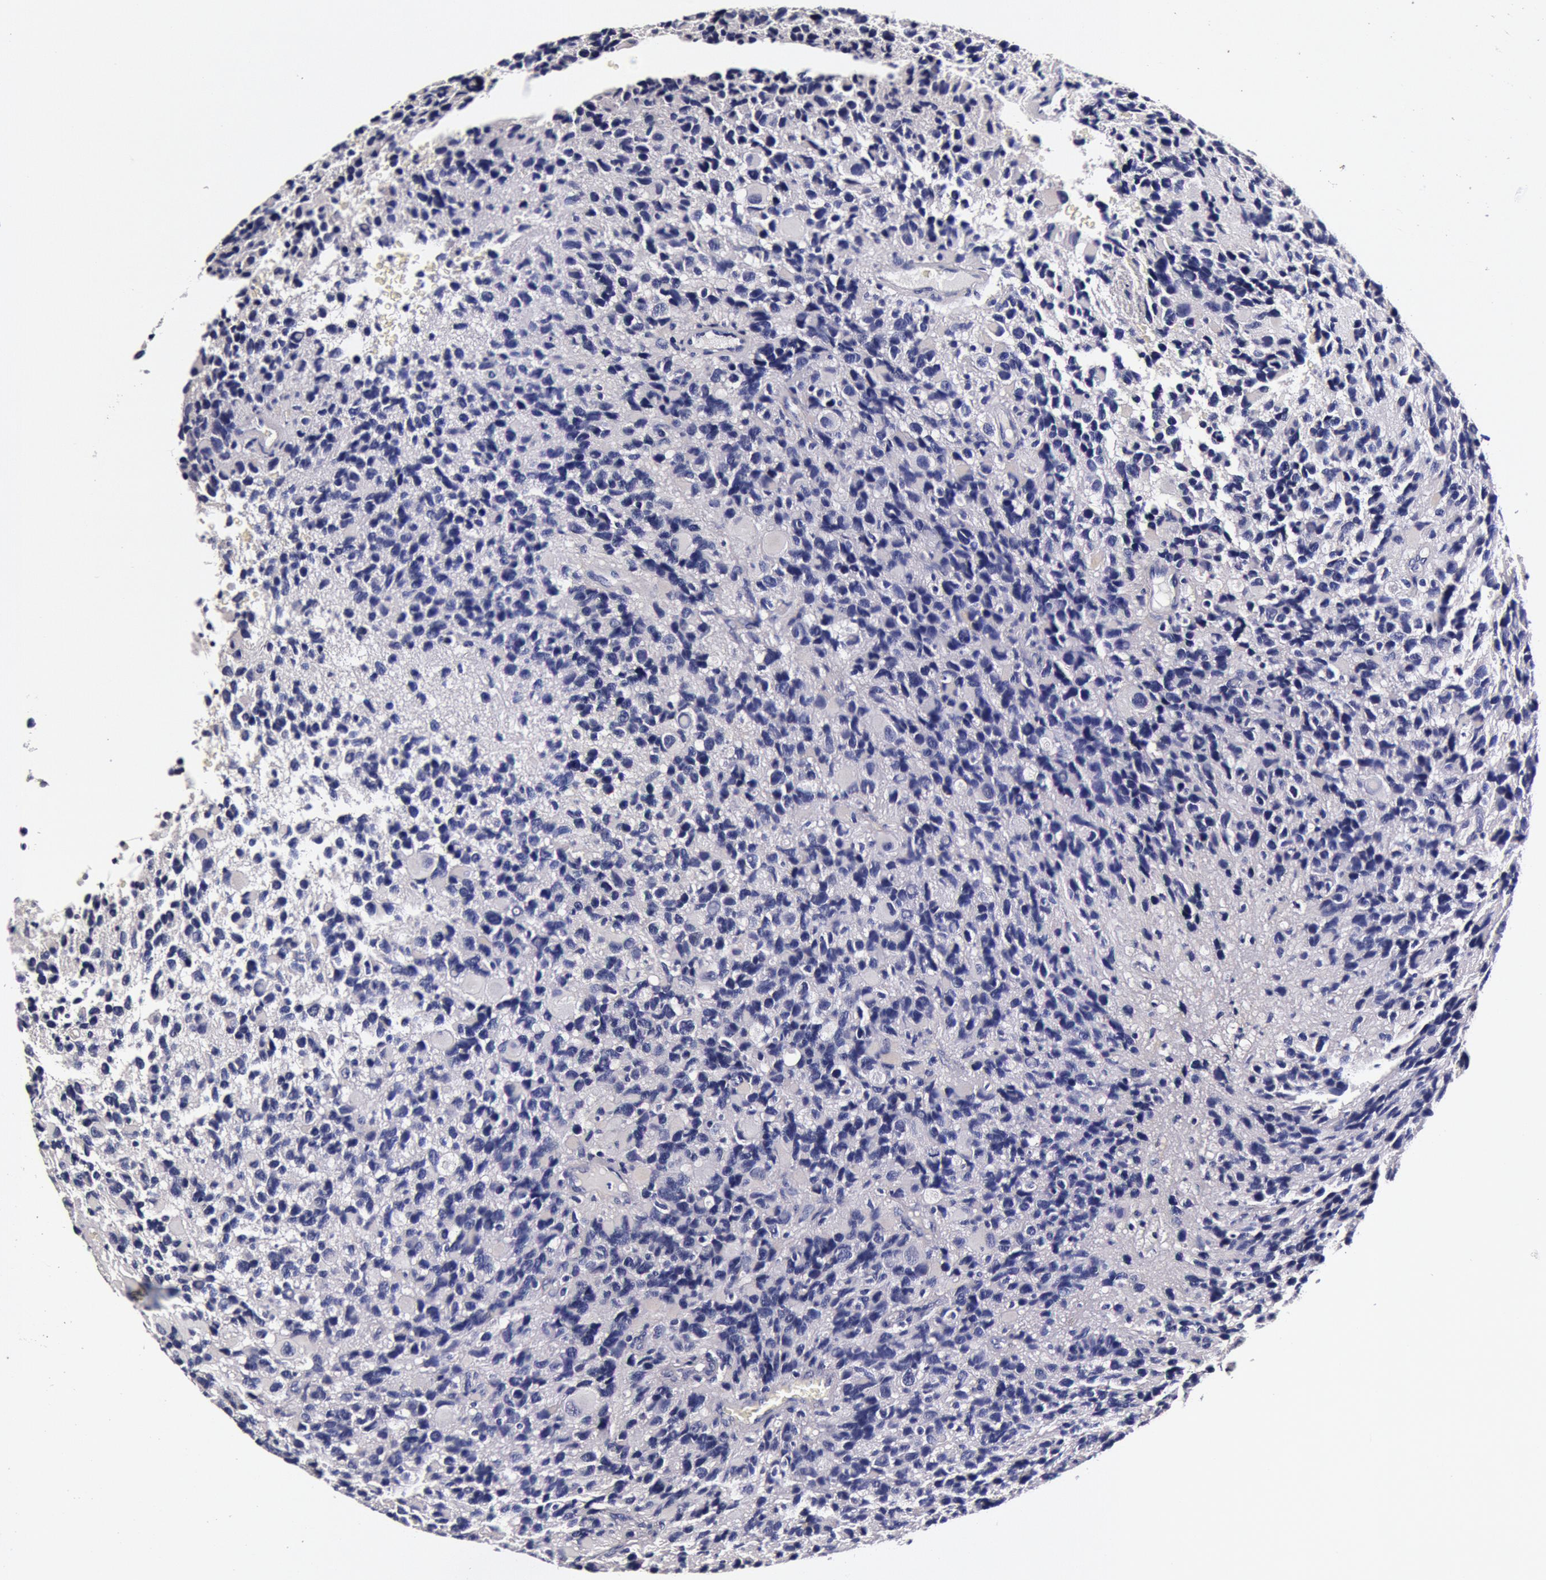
{"staining": {"intensity": "negative", "quantity": "none", "location": "none"}, "tissue": "glioma", "cell_type": "Tumor cells", "image_type": "cancer", "snomed": [{"axis": "morphology", "description": "Glioma, malignant, High grade"}, {"axis": "topography", "description": "Brain"}], "caption": "A high-resolution histopathology image shows immunohistochemistry staining of glioma, which exhibits no significant positivity in tumor cells. Brightfield microscopy of immunohistochemistry stained with DAB (3,3'-diaminobenzidine) (brown) and hematoxylin (blue), captured at high magnification.", "gene": "CCDC22", "patient": {"sex": "male", "age": 77}}